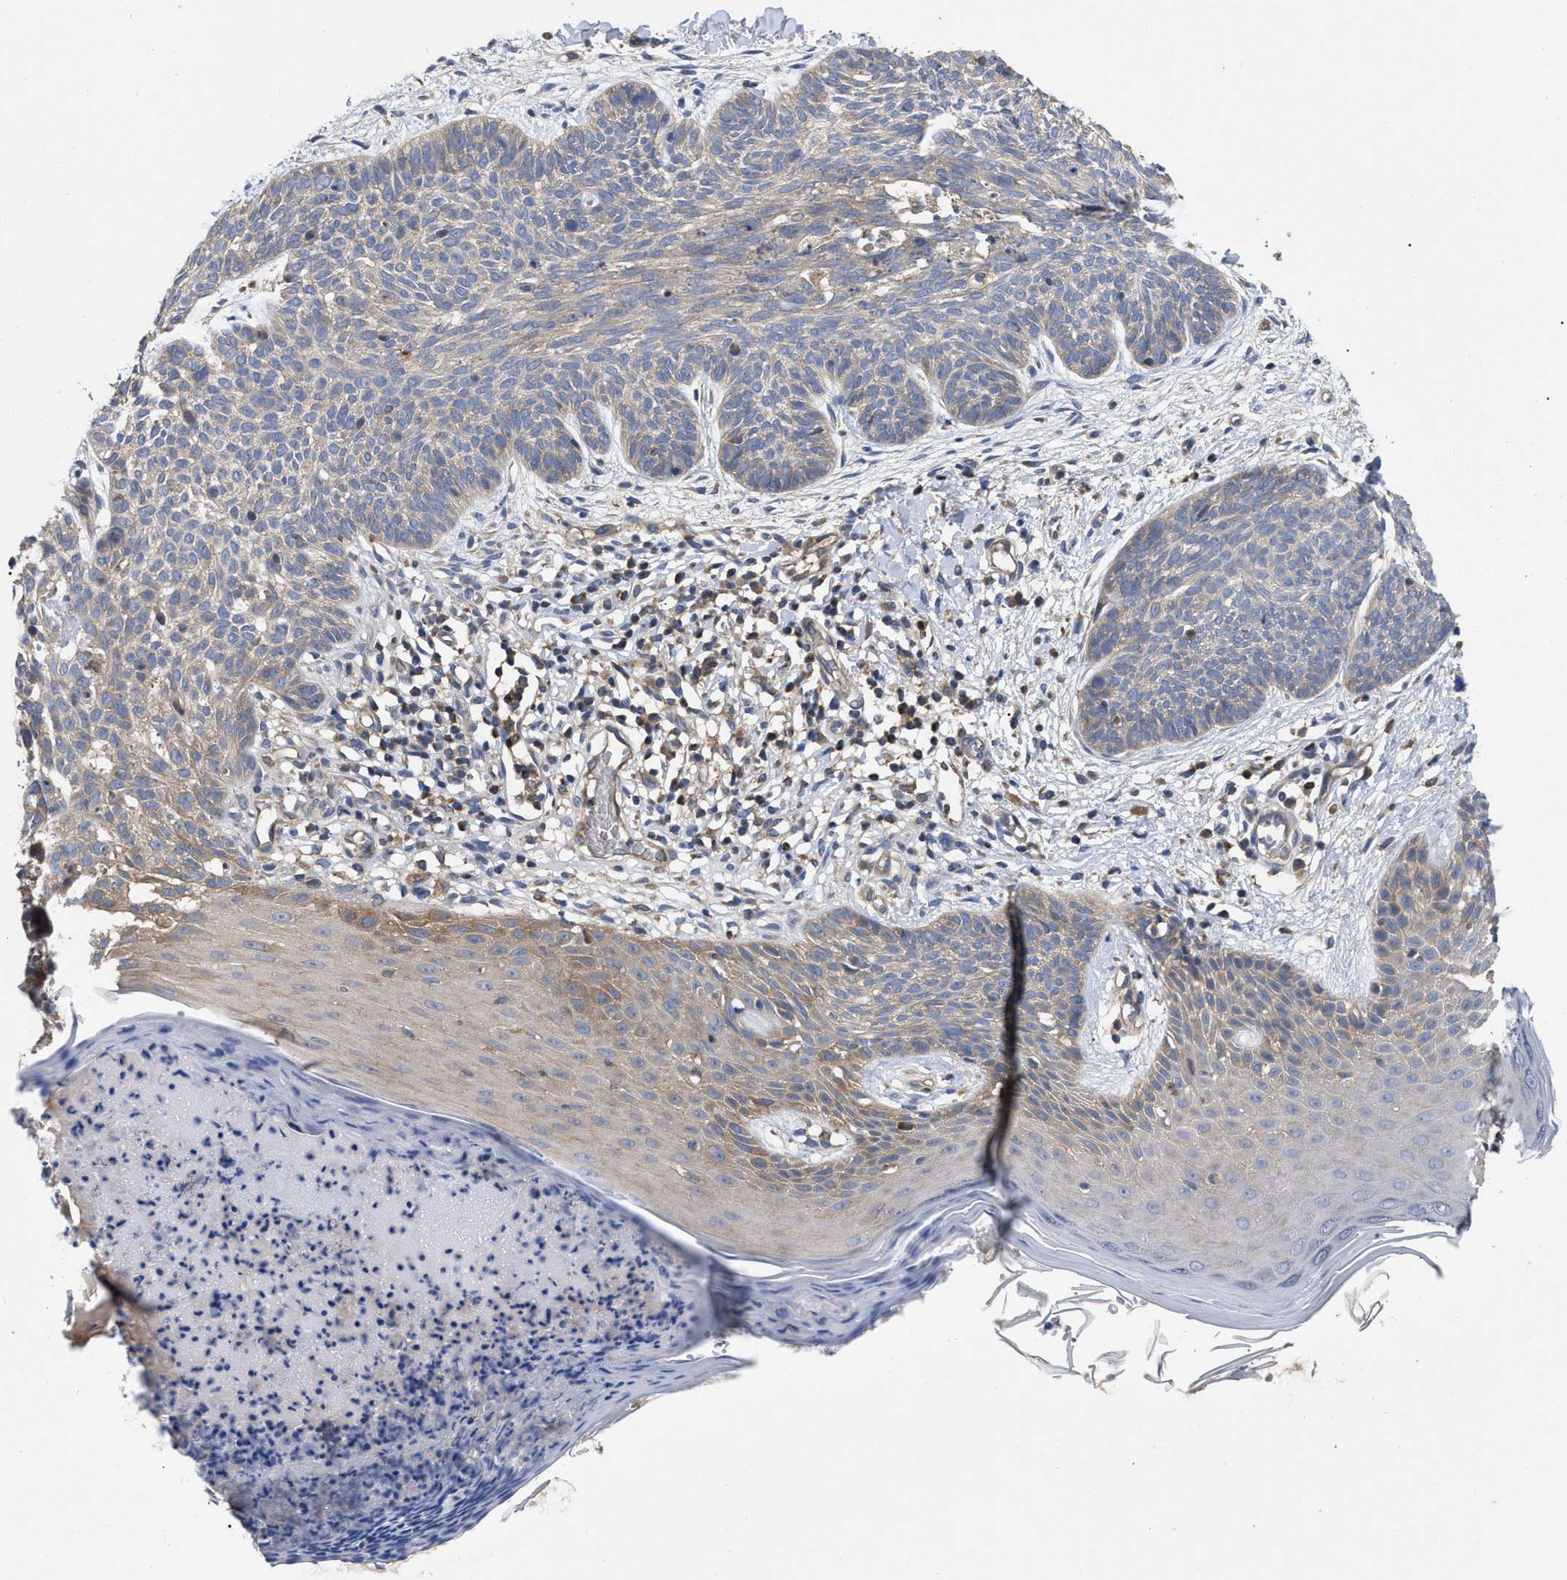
{"staining": {"intensity": "negative", "quantity": "none", "location": "none"}, "tissue": "skin cancer", "cell_type": "Tumor cells", "image_type": "cancer", "snomed": [{"axis": "morphology", "description": "Basal cell carcinoma"}, {"axis": "topography", "description": "Skin"}], "caption": "The IHC photomicrograph has no significant positivity in tumor cells of skin basal cell carcinoma tissue.", "gene": "RAP1GDS1", "patient": {"sex": "female", "age": 59}}